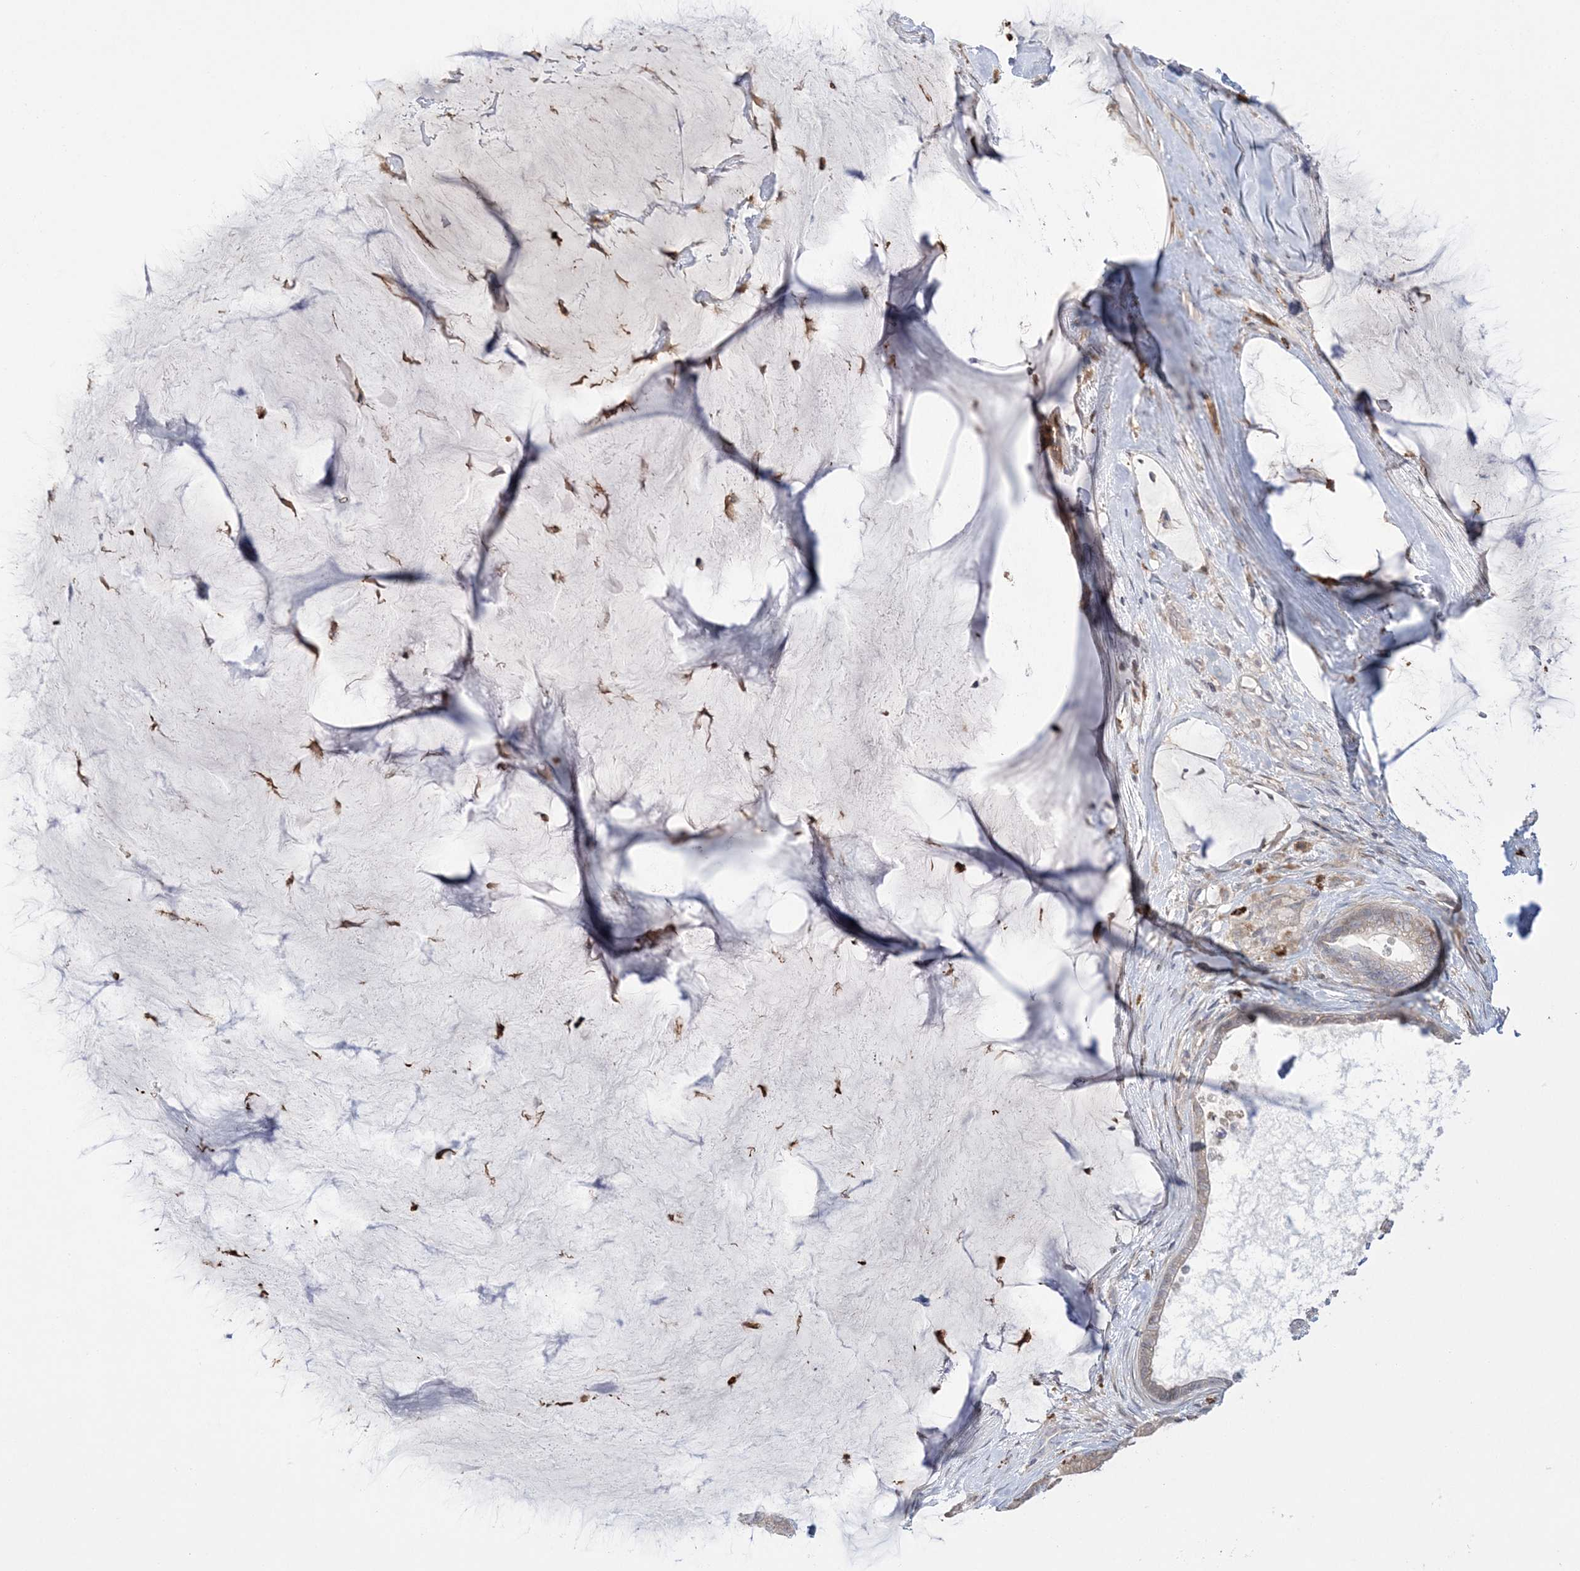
{"staining": {"intensity": "negative", "quantity": "none", "location": "none"}, "tissue": "ovarian cancer", "cell_type": "Tumor cells", "image_type": "cancer", "snomed": [{"axis": "morphology", "description": "Cystadenocarcinoma, mucinous, NOS"}, {"axis": "topography", "description": "Ovary"}], "caption": "DAB (3,3'-diaminobenzidine) immunohistochemical staining of human ovarian cancer reveals no significant expression in tumor cells.", "gene": "HAAO", "patient": {"sex": "female", "age": 61}}